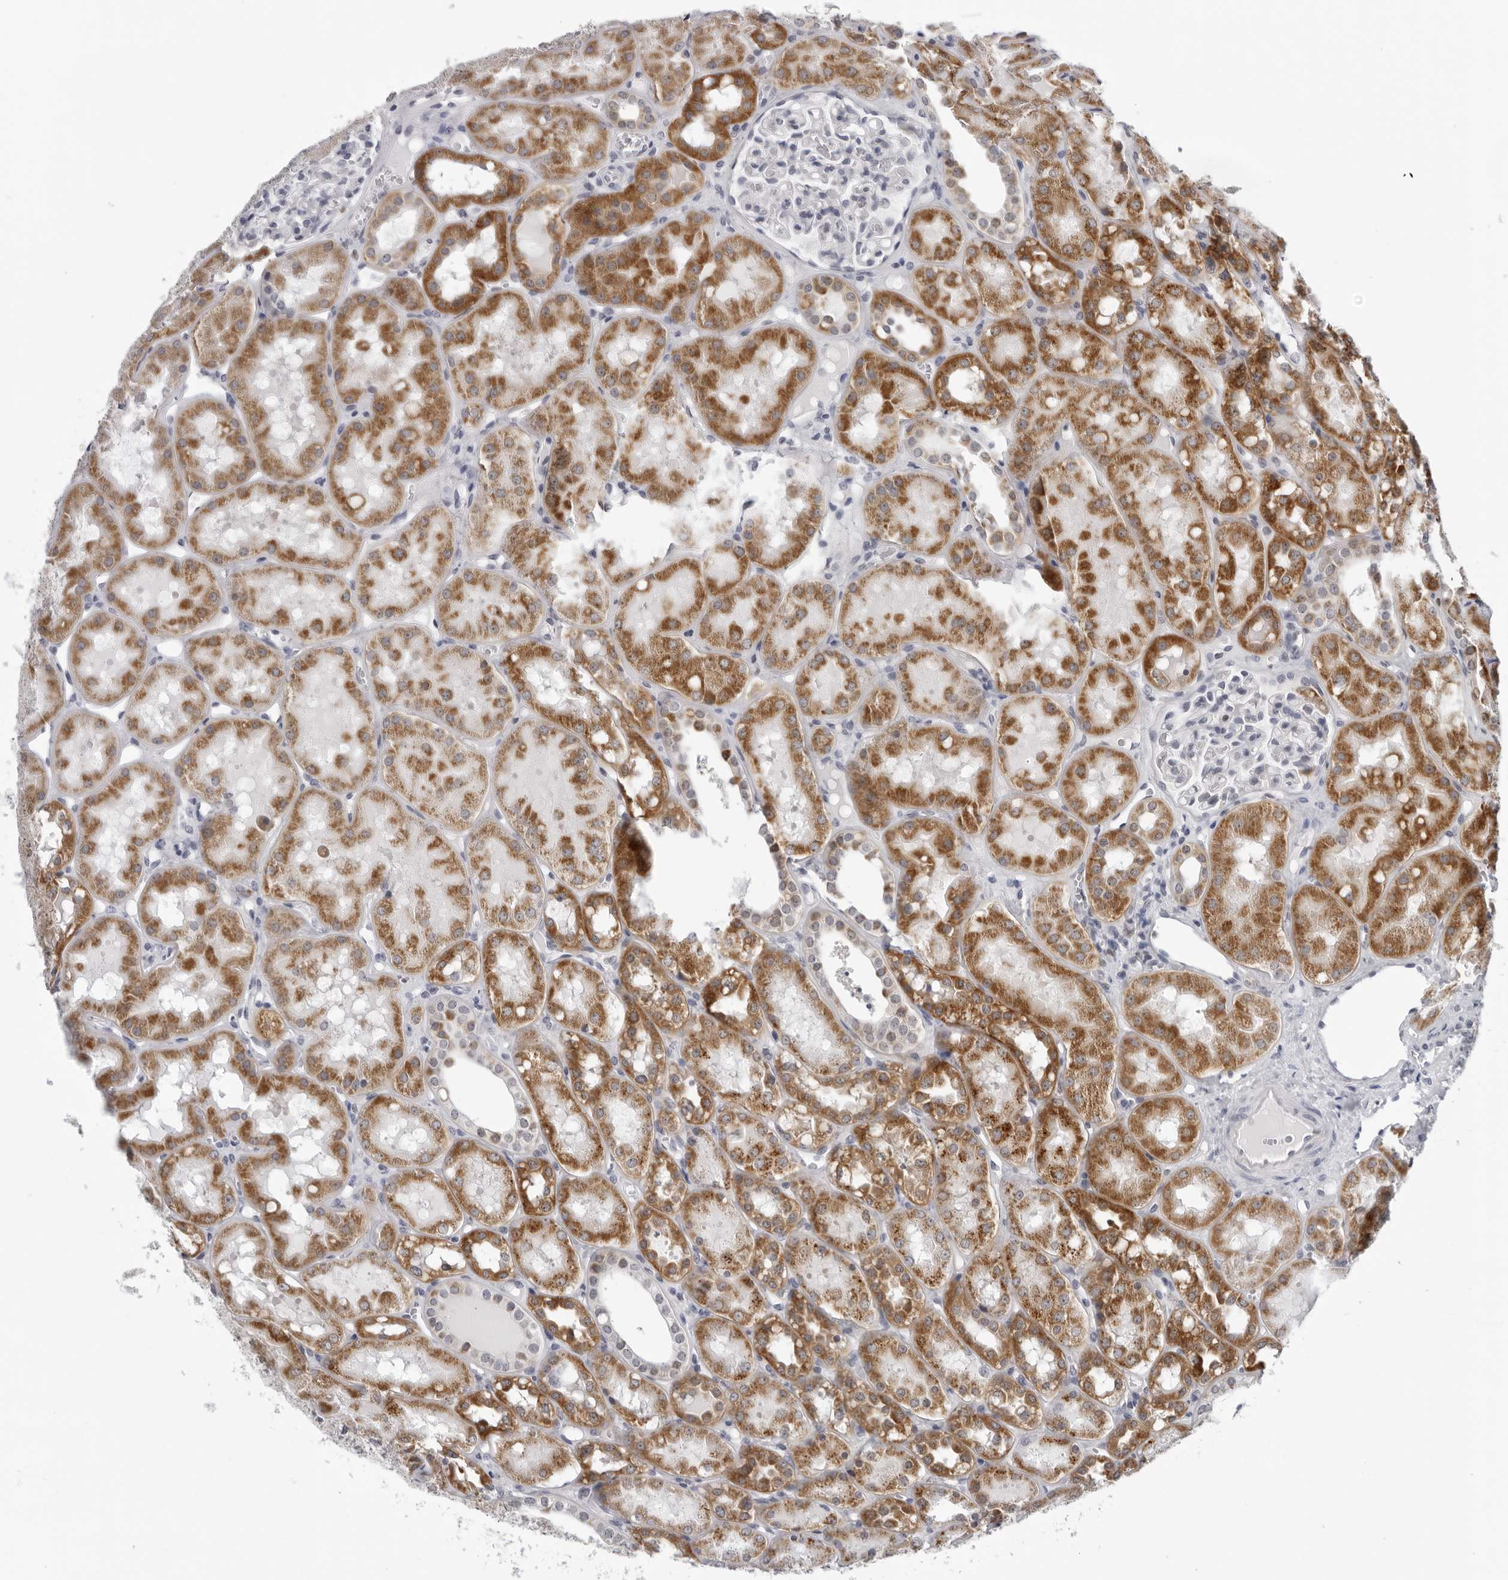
{"staining": {"intensity": "negative", "quantity": "none", "location": "none"}, "tissue": "kidney", "cell_type": "Cells in glomeruli", "image_type": "normal", "snomed": [{"axis": "morphology", "description": "Normal tissue, NOS"}, {"axis": "topography", "description": "Kidney"}], "caption": "Cells in glomeruli are negative for brown protein staining in benign kidney.", "gene": "CPT2", "patient": {"sex": "male", "age": 16}}